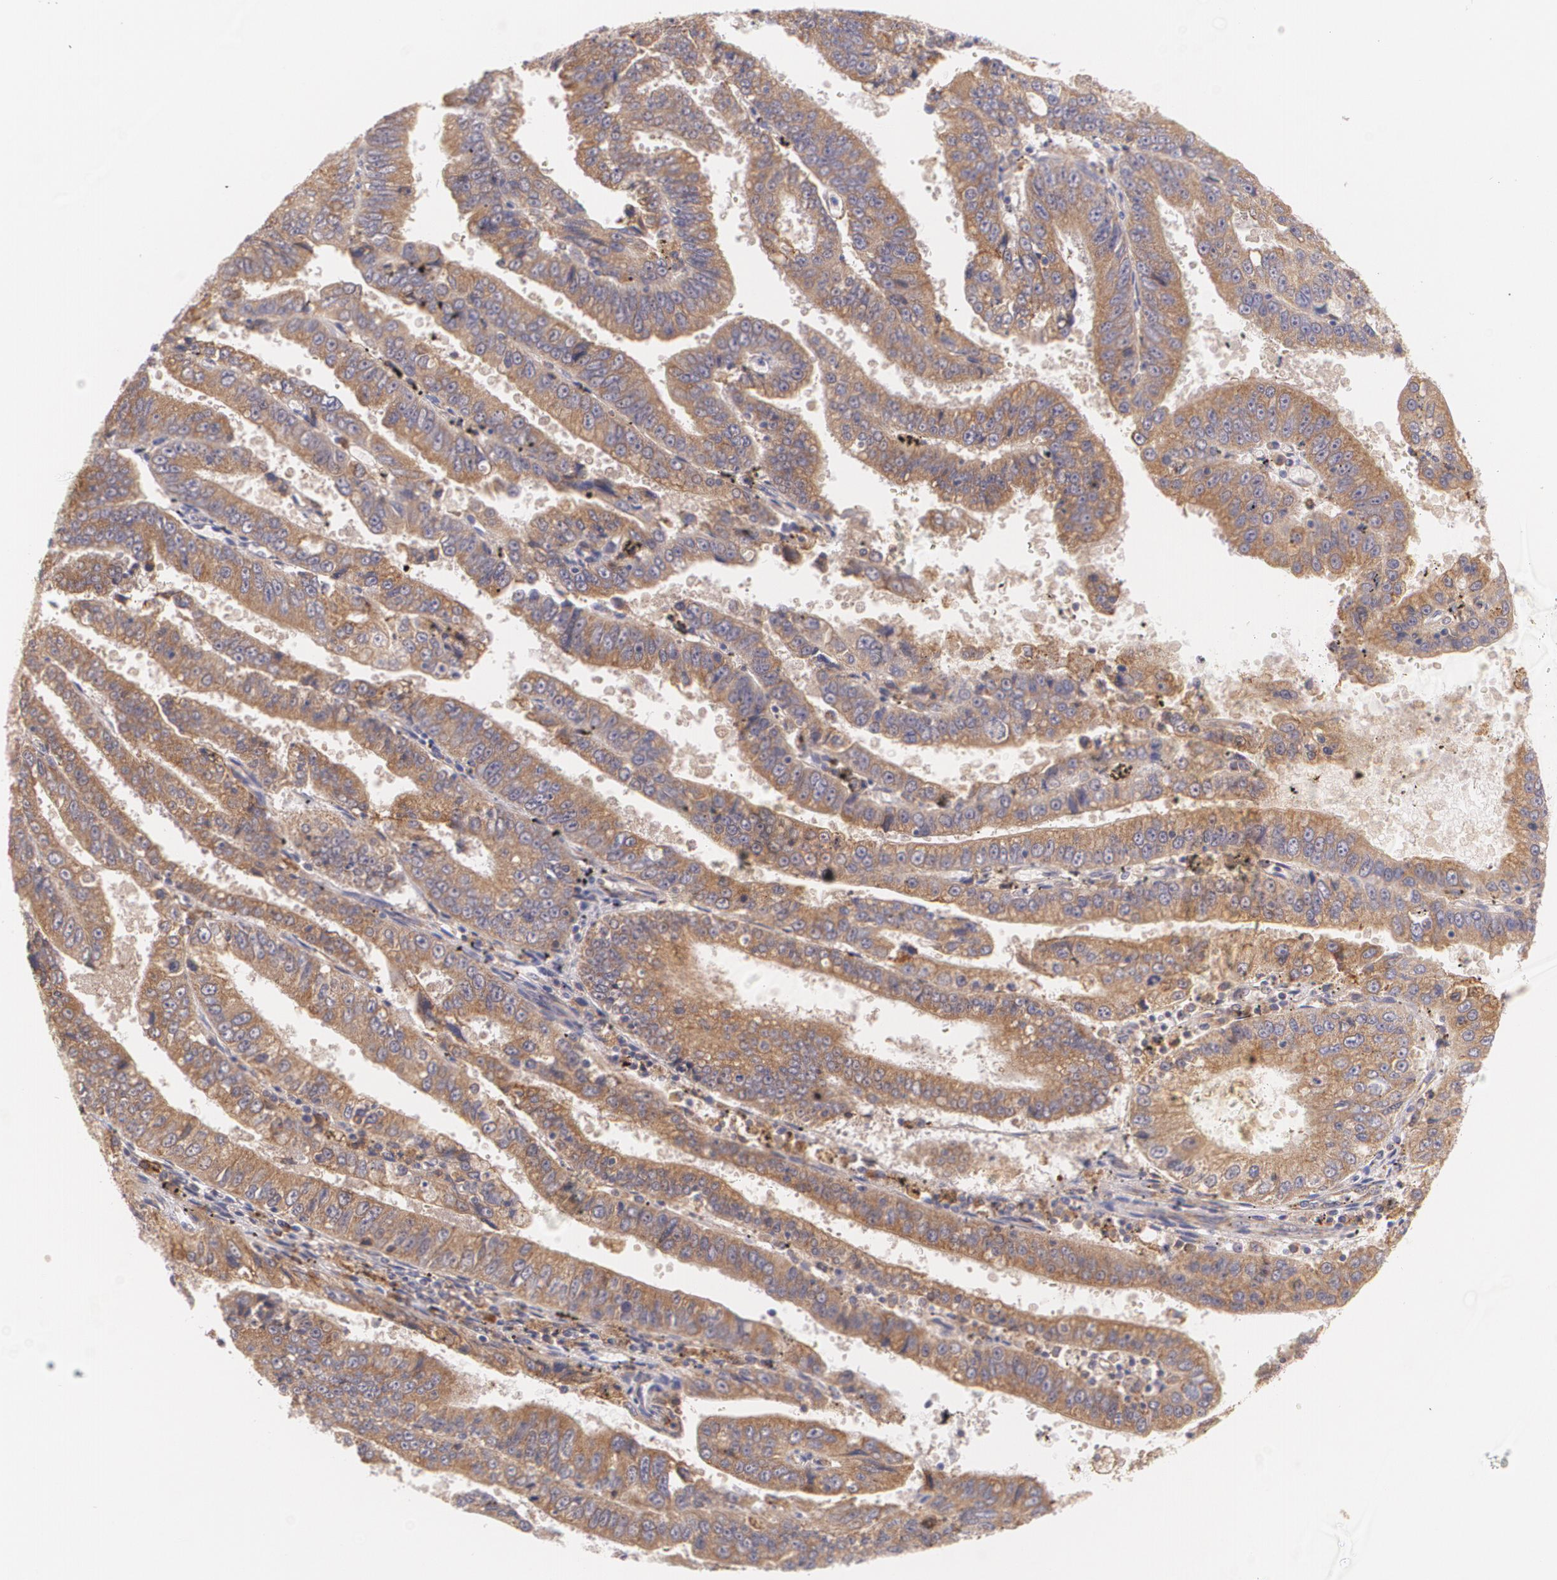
{"staining": {"intensity": "moderate", "quantity": ">75%", "location": "cytoplasmic/membranous"}, "tissue": "endometrial cancer", "cell_type": "Tumor cells", "image_type": "cancer", "snomed": [{"axis": "morphology", "description": "Adenocarcinoma, NOS"}, {"axis": "topography", "description": "Endometrium"}], "caption": "A brown stain shows moderate cytoplasmic/membranous positivity of a protein in human endometrial cancer (adenocarcinoma) tumor cells. Ihc stains the protein in brown and the nuclei are stained blue.", "gene": "CCL17", "patient": {"sex": "female", "age": 66}}